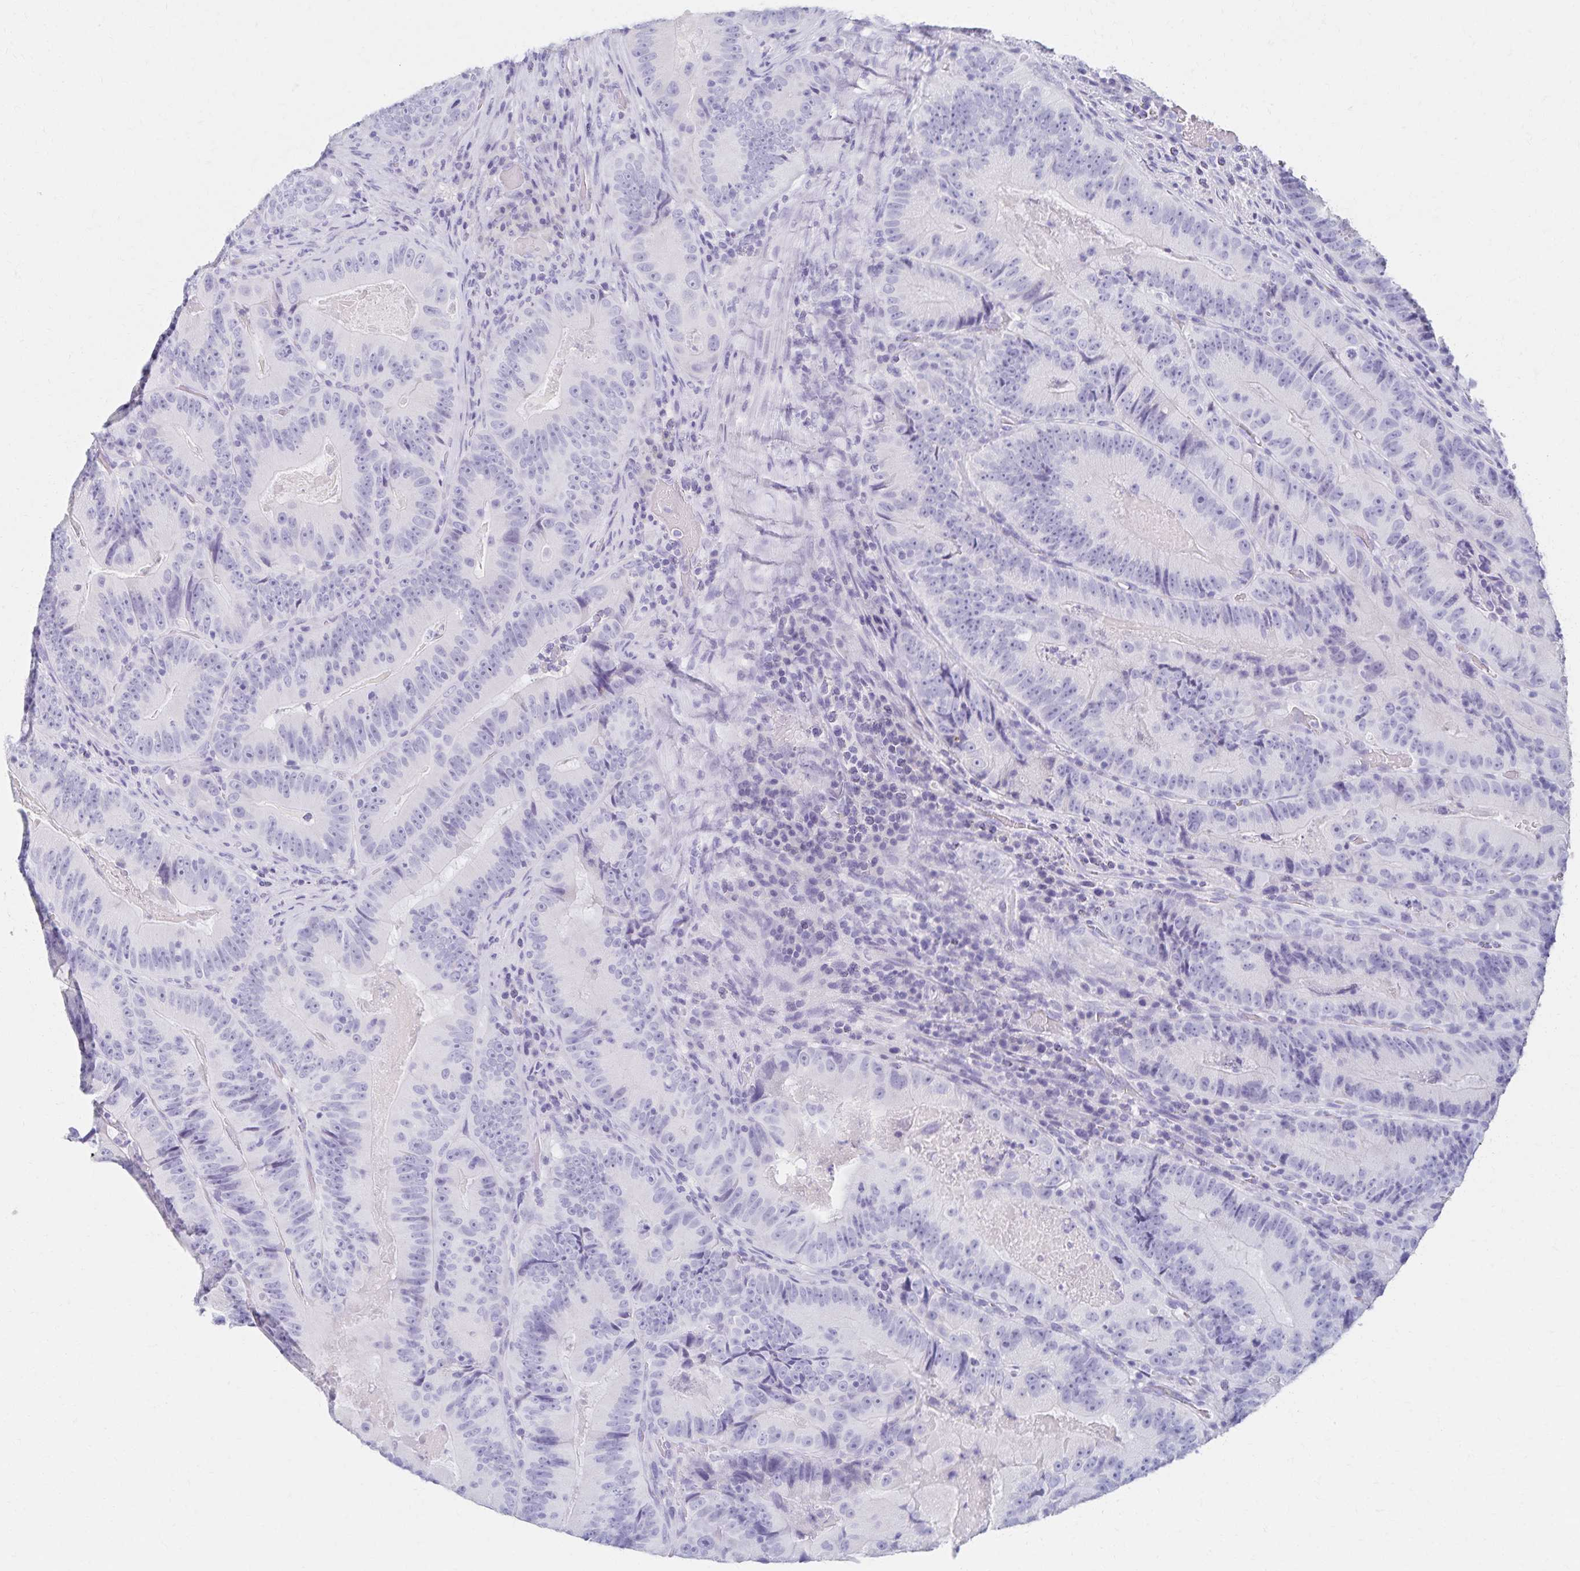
{"staining": {"intensity": "negative", "quantity": "none", "location": "none"}, "tissue": "colorectal cancer", "cell_type": "Tumor cells", "image_type": "cancer", "snomed": [{"axis": "morphology", "description": "Adenocarcinoma, NOS"}, {"axis": "topography", "description": "Colon"}], "caption": "High power microscopy image of an IHC image of colorectal cancer (adenocarcinoma), revealing no significant expression in tumor cells.", "gene": "C2orf50", "patient": {"sex": "female", "age": 86}}